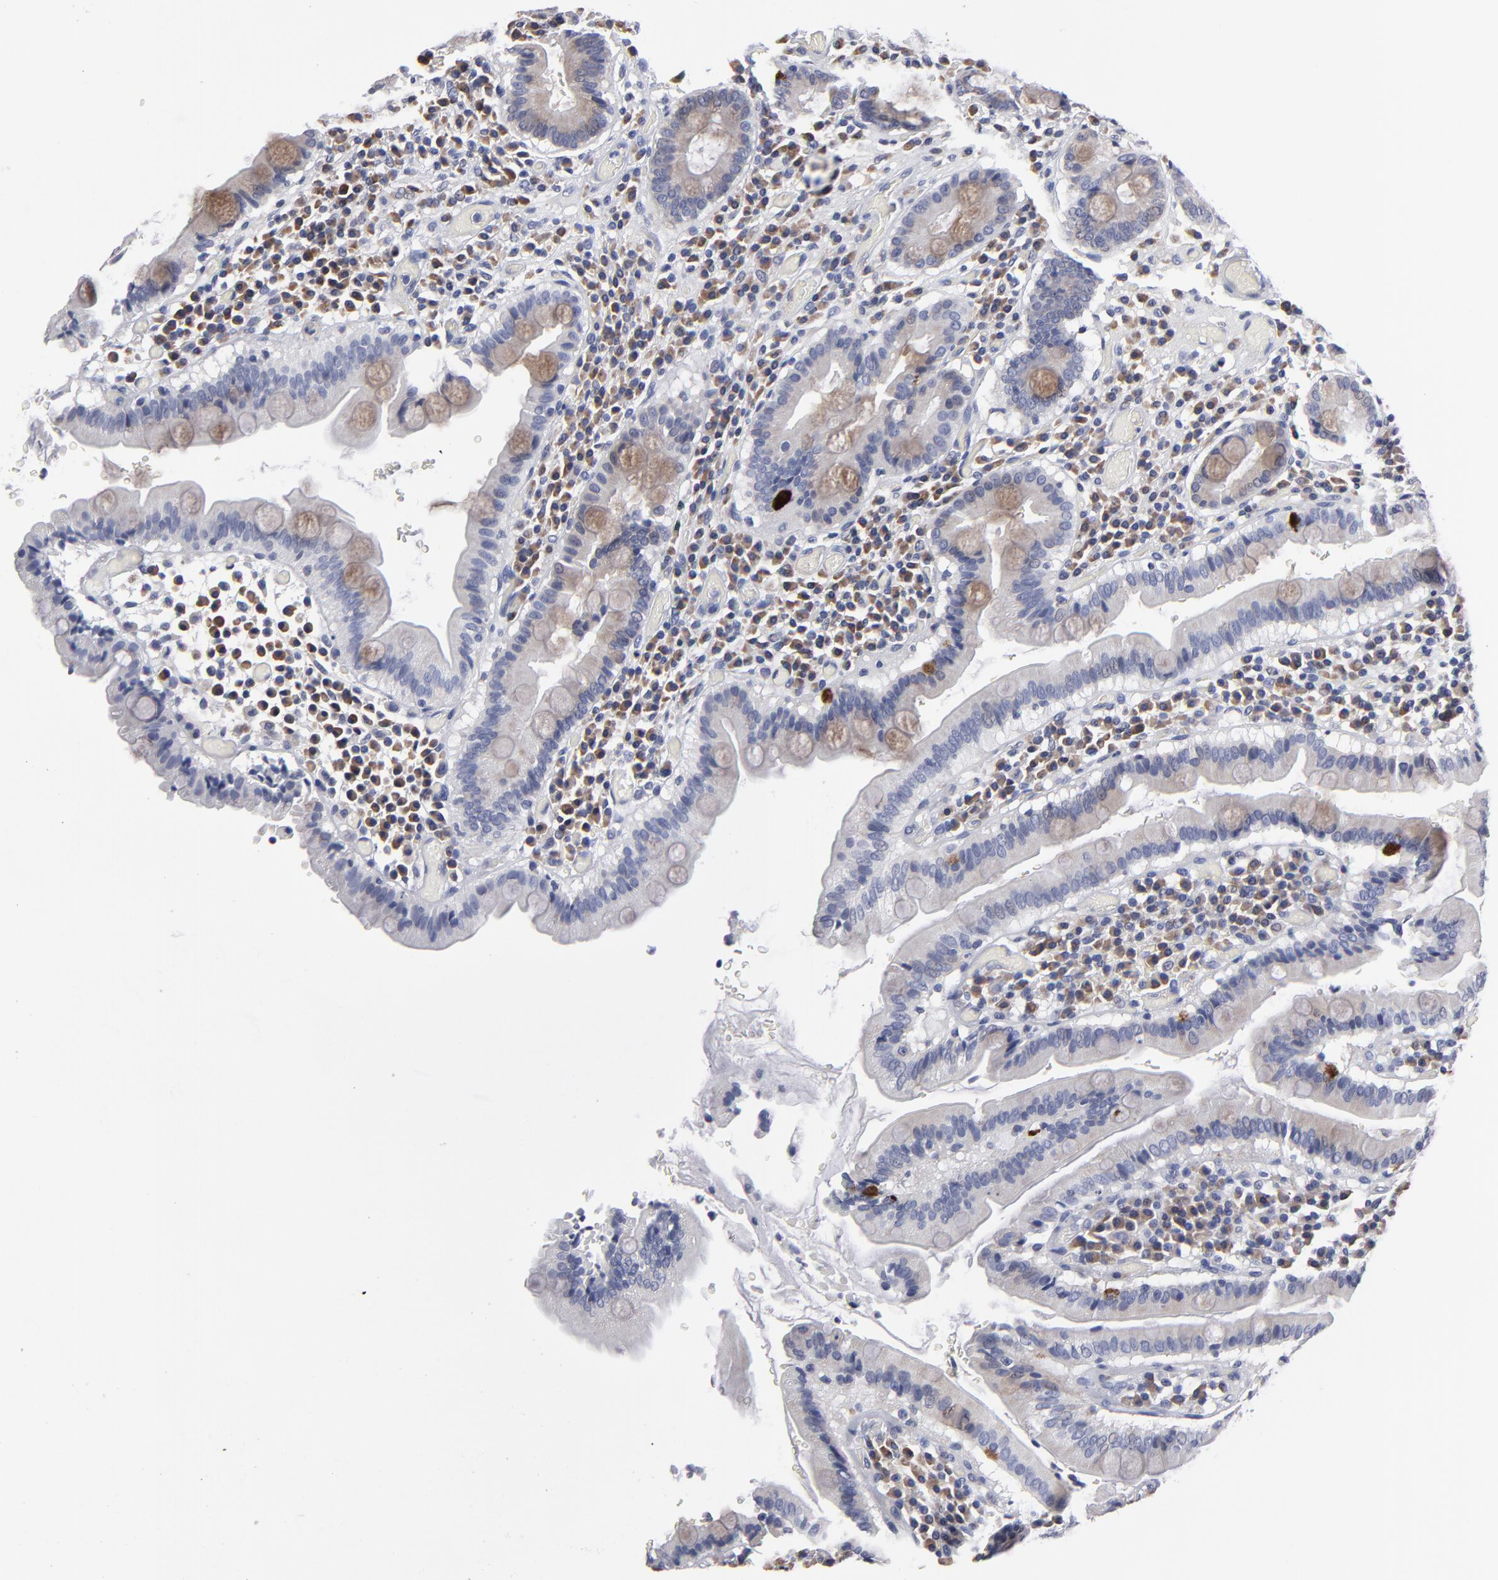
{"staining": {"intensity": "weak", "quantity": ">75%", "location": "cytoplasmic/membranous"}, "tissue": "duodenum", "cell_type": "Glandular cells", "image_type": "normal", "snomed": [{"axis": "morphology", "description": "Normal tissue, NOS"}, {"axis": "topography", "description": "Stomach, lower"}, {"axis": "topography", "description": "Duodenum"}], "caption": "The micrograph displays a brown stain indicating the presence of a protein in the cytoplasmic/membranous of glandular cells in duodenum. (brown staining indicates protein expression, while blue staining denotes nuclei).", "gene": "CCDC80", "patient": {"sex": "male", "age": 84}}